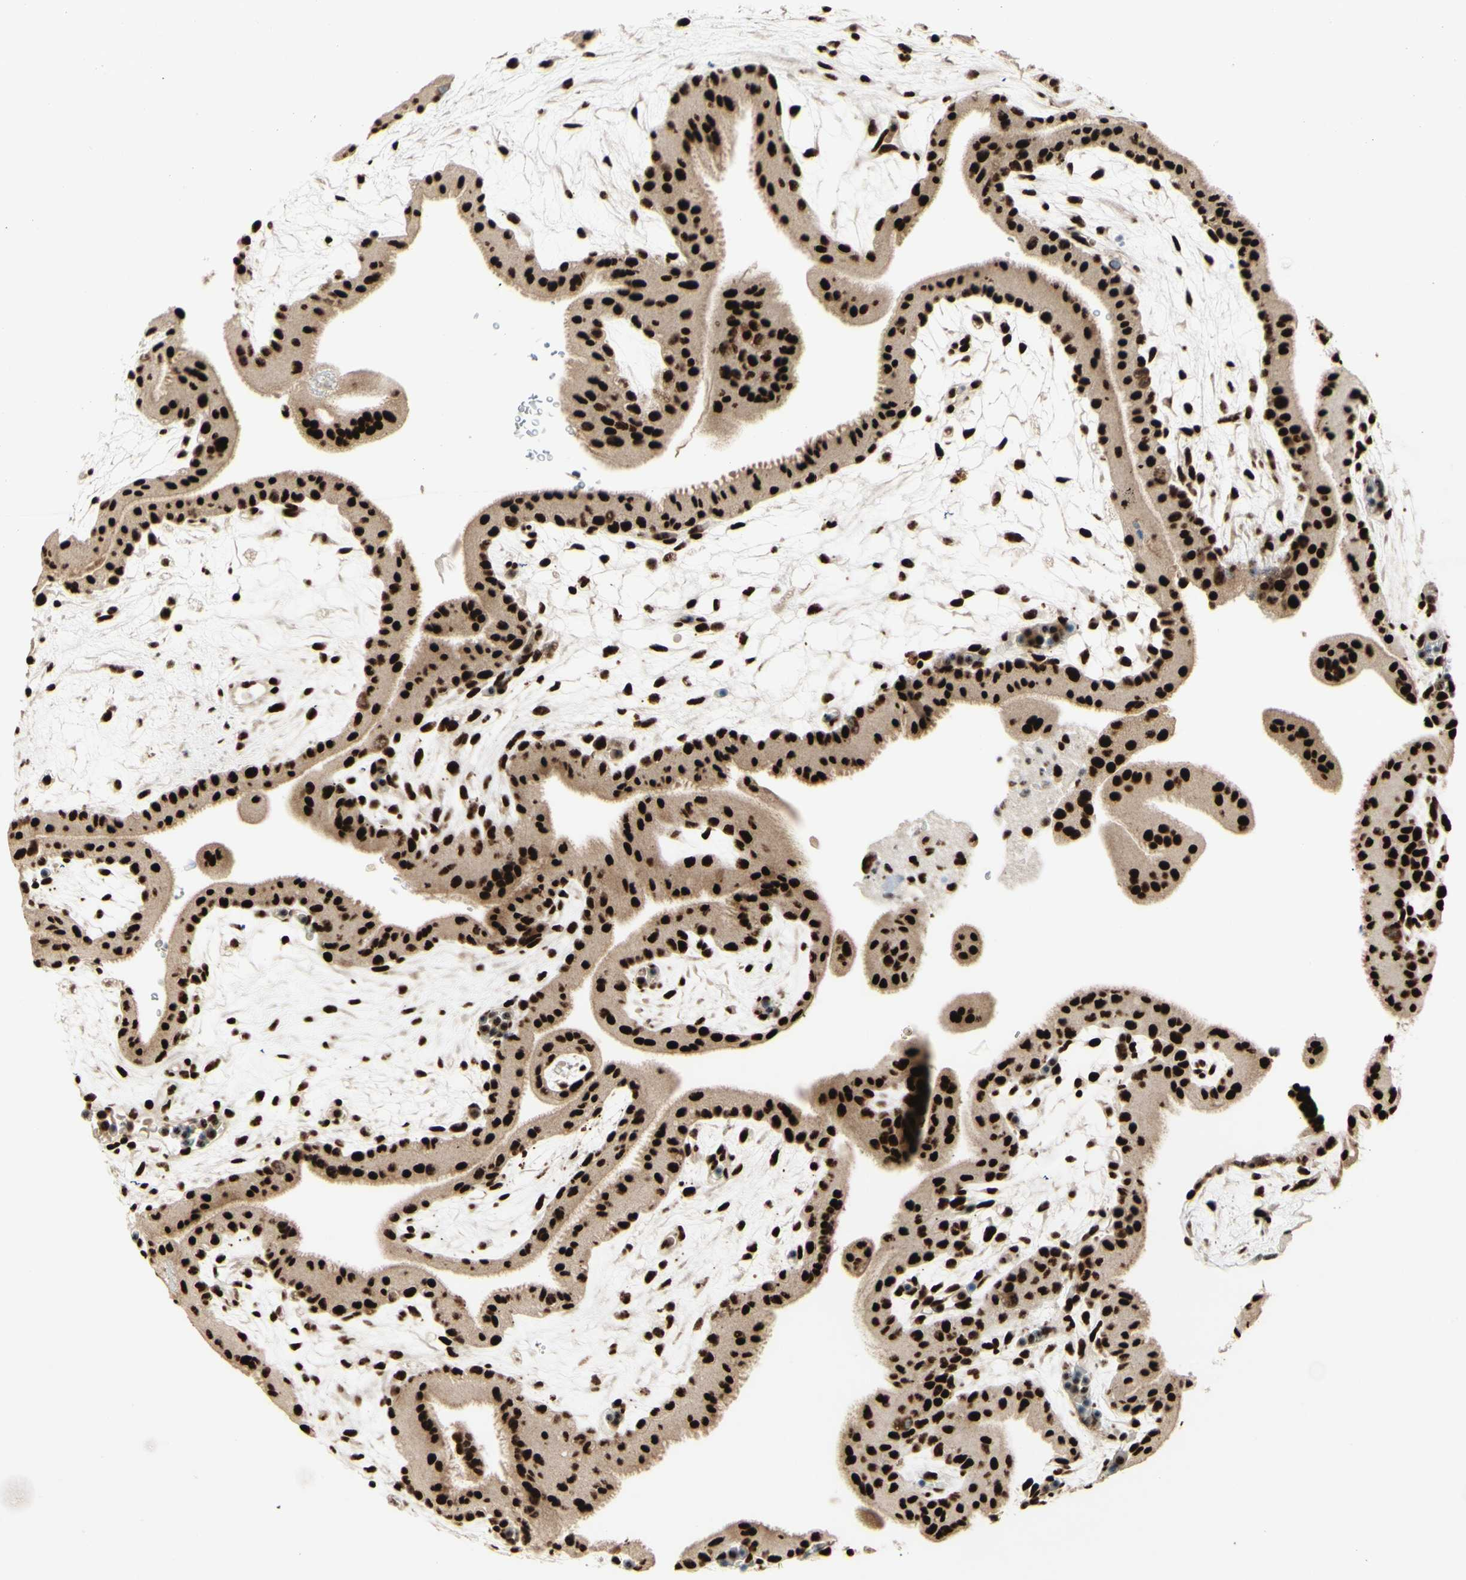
{"staining": {"intensity": "strong", "quantity": ">75%", "location": "cytoplasmic/membranous,nuclear"}, "tissue": "placenta", "cell_type": "Trophoblastic cells", "image_type": "normal", "snomed": [{"axis": "morphology", "description": "Normal tissue, NOS"}, {"axis": "topography", "description": "Placenta"}], "caption": "This photomicrograph demonstrates immunohistochemistry (IHC) staining of normal human placenta, with high strong cytoplasmic/membranous,nuclear expression in about >75% of trophoblastic cells.", "gene": "DHX9", "patient": {"sex": "female", "age": 19}}